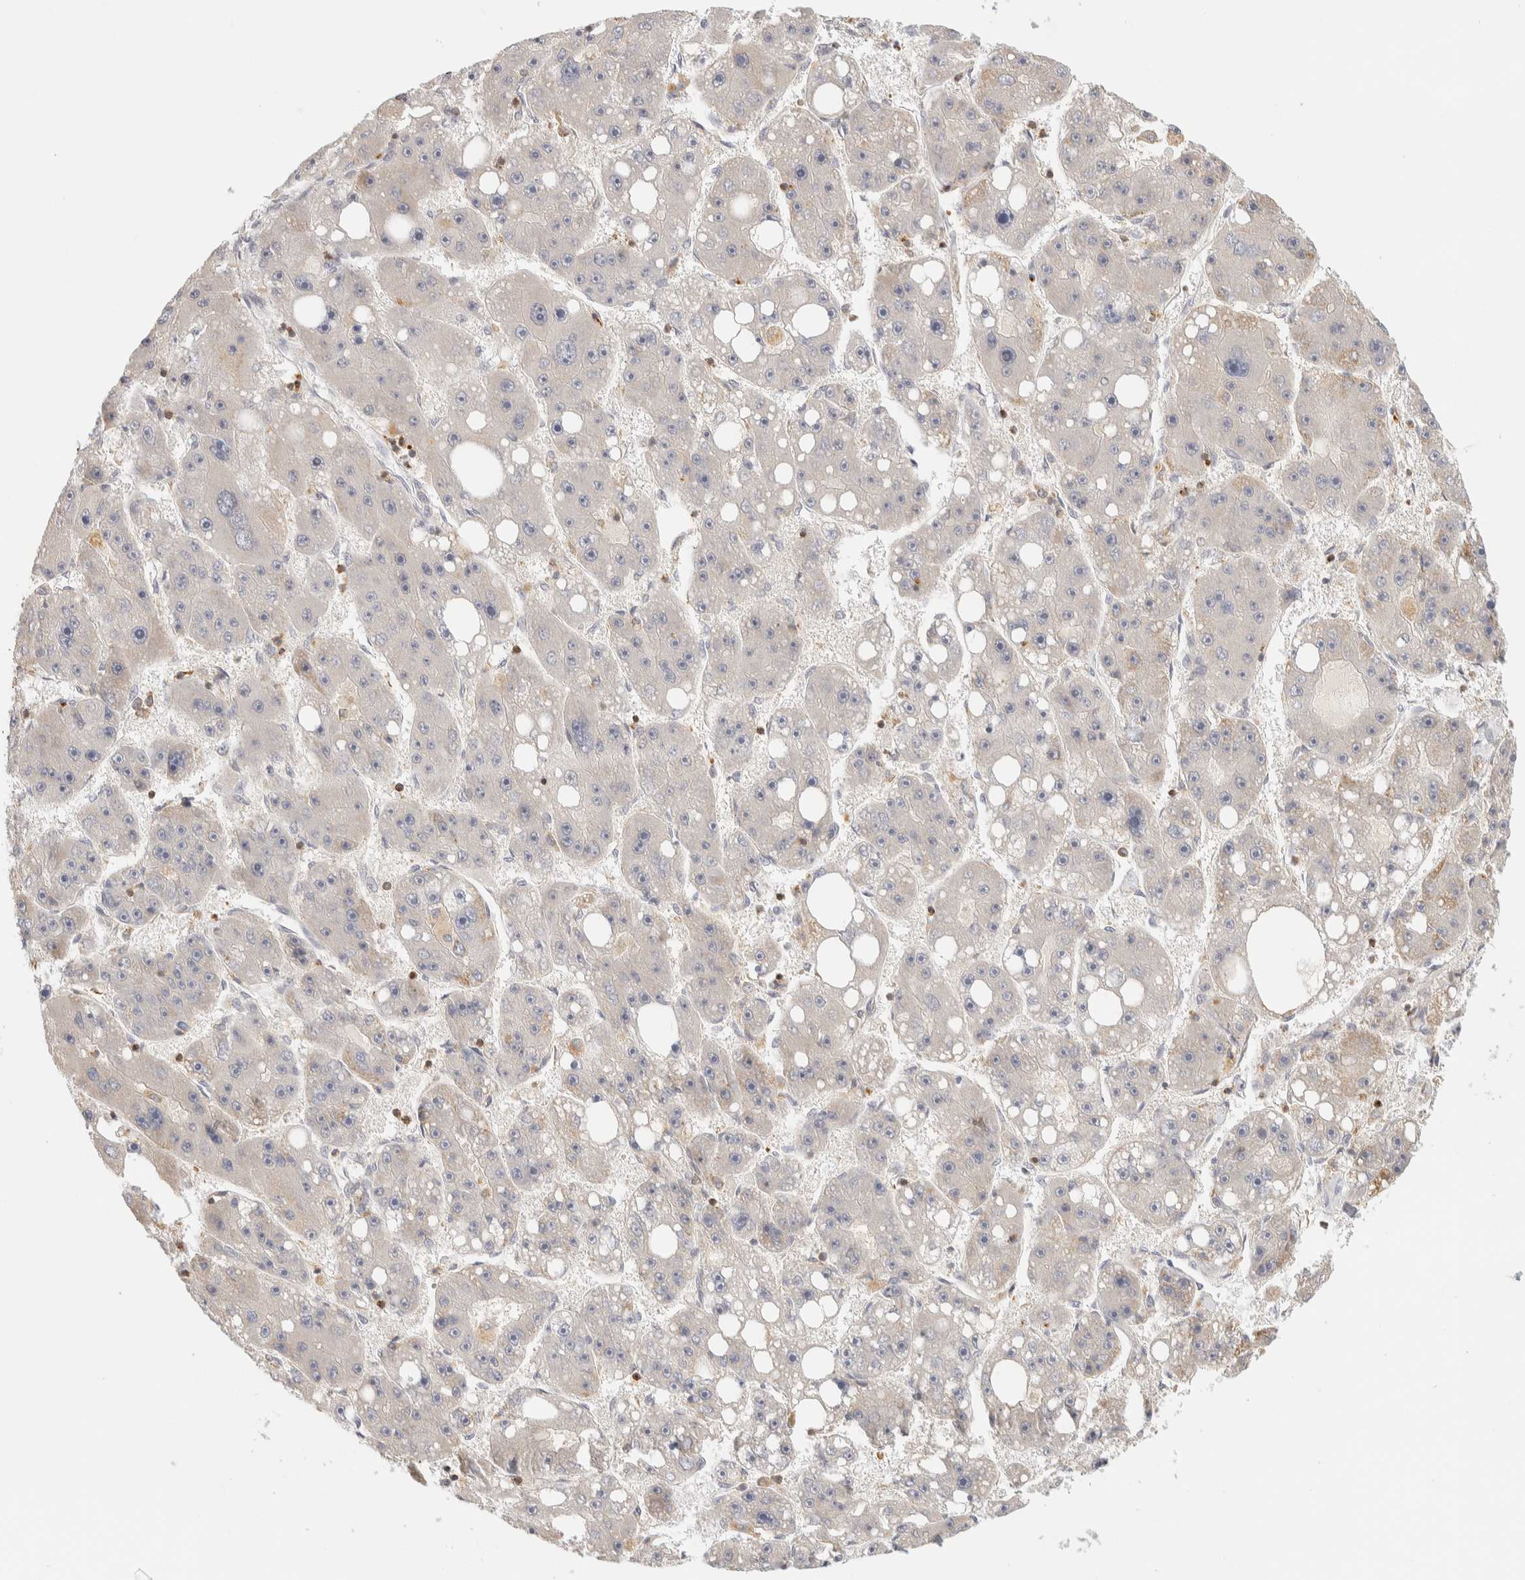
{"staining": {"intensity": "negative", "quantity": "none", "location": "none"}, "tissue": "liver cancer", "cell_type": "Tumor cells", "image_type": "cancer", "snomed": [{"axis": "morphology", "description": "Carcinoma, Hepatocellular, NOS"}, {"axis": "topography", "description": "Liver"}], "caption": "Photomicrograph shows no protein positivity in tumor cells of liver cancer (hepatocellular carcinoma) tissue.", "gene": "RUNDC1", "patient": {"sex": "female", "age": 61}}